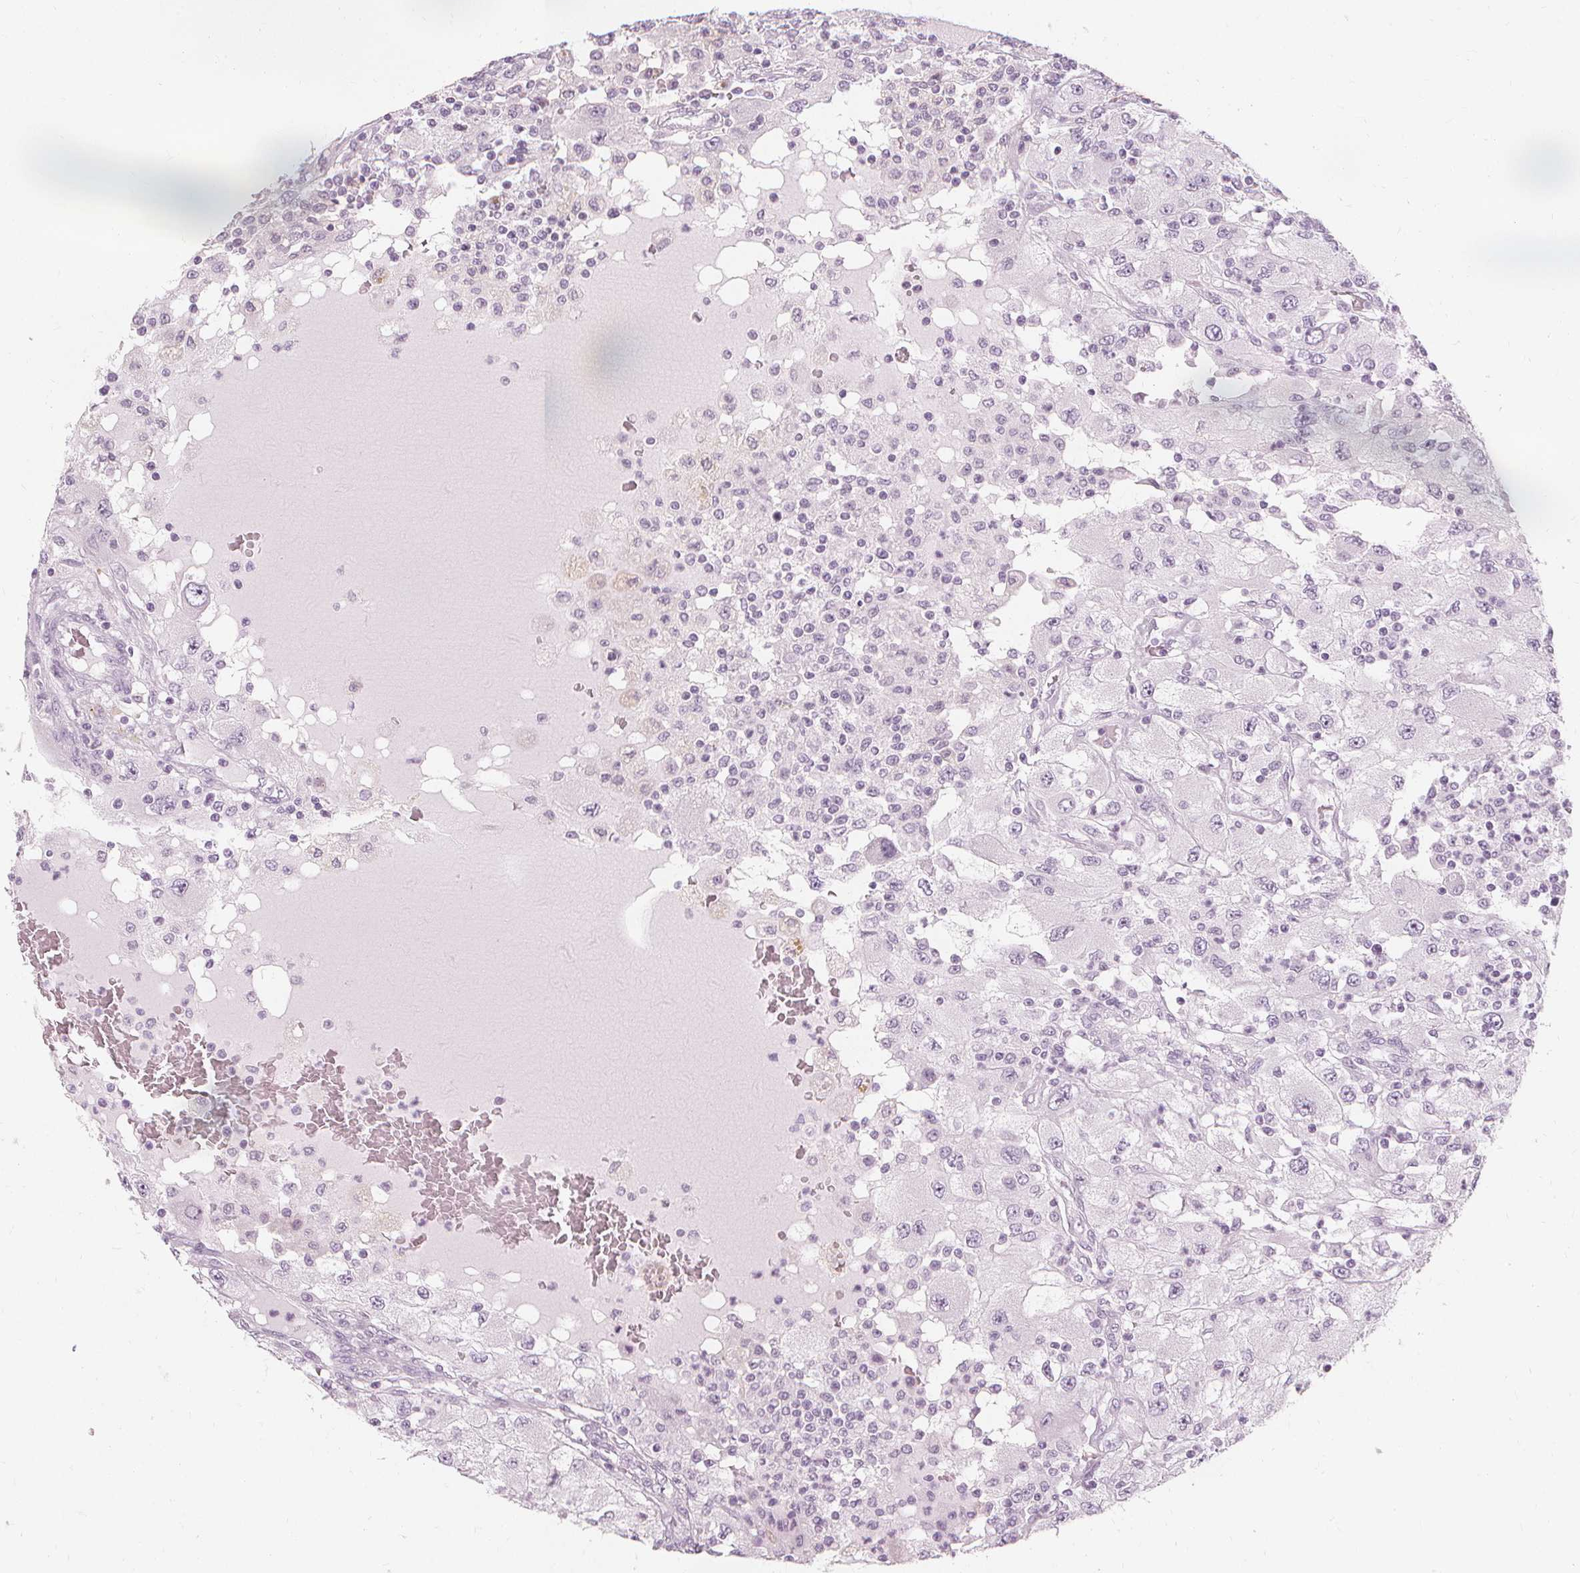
{"staining": {"intensity": "negative", "quantity": "none", "location": "none"}, "tissue": "renal cancer", "cell_type": "Tumor cells", "image_type": "cancer", "snomed": [{"axis": "morphology", "description": "Adenocarcinoma, NOS"}, {"axis": "topography", "description": "Kidney"}], "caption": "Tumor cells are negative for brown protein staining in adenocarcinoma (renal).", "gene": "MUC12", "patient": {"sex": "female", "age": 67}}